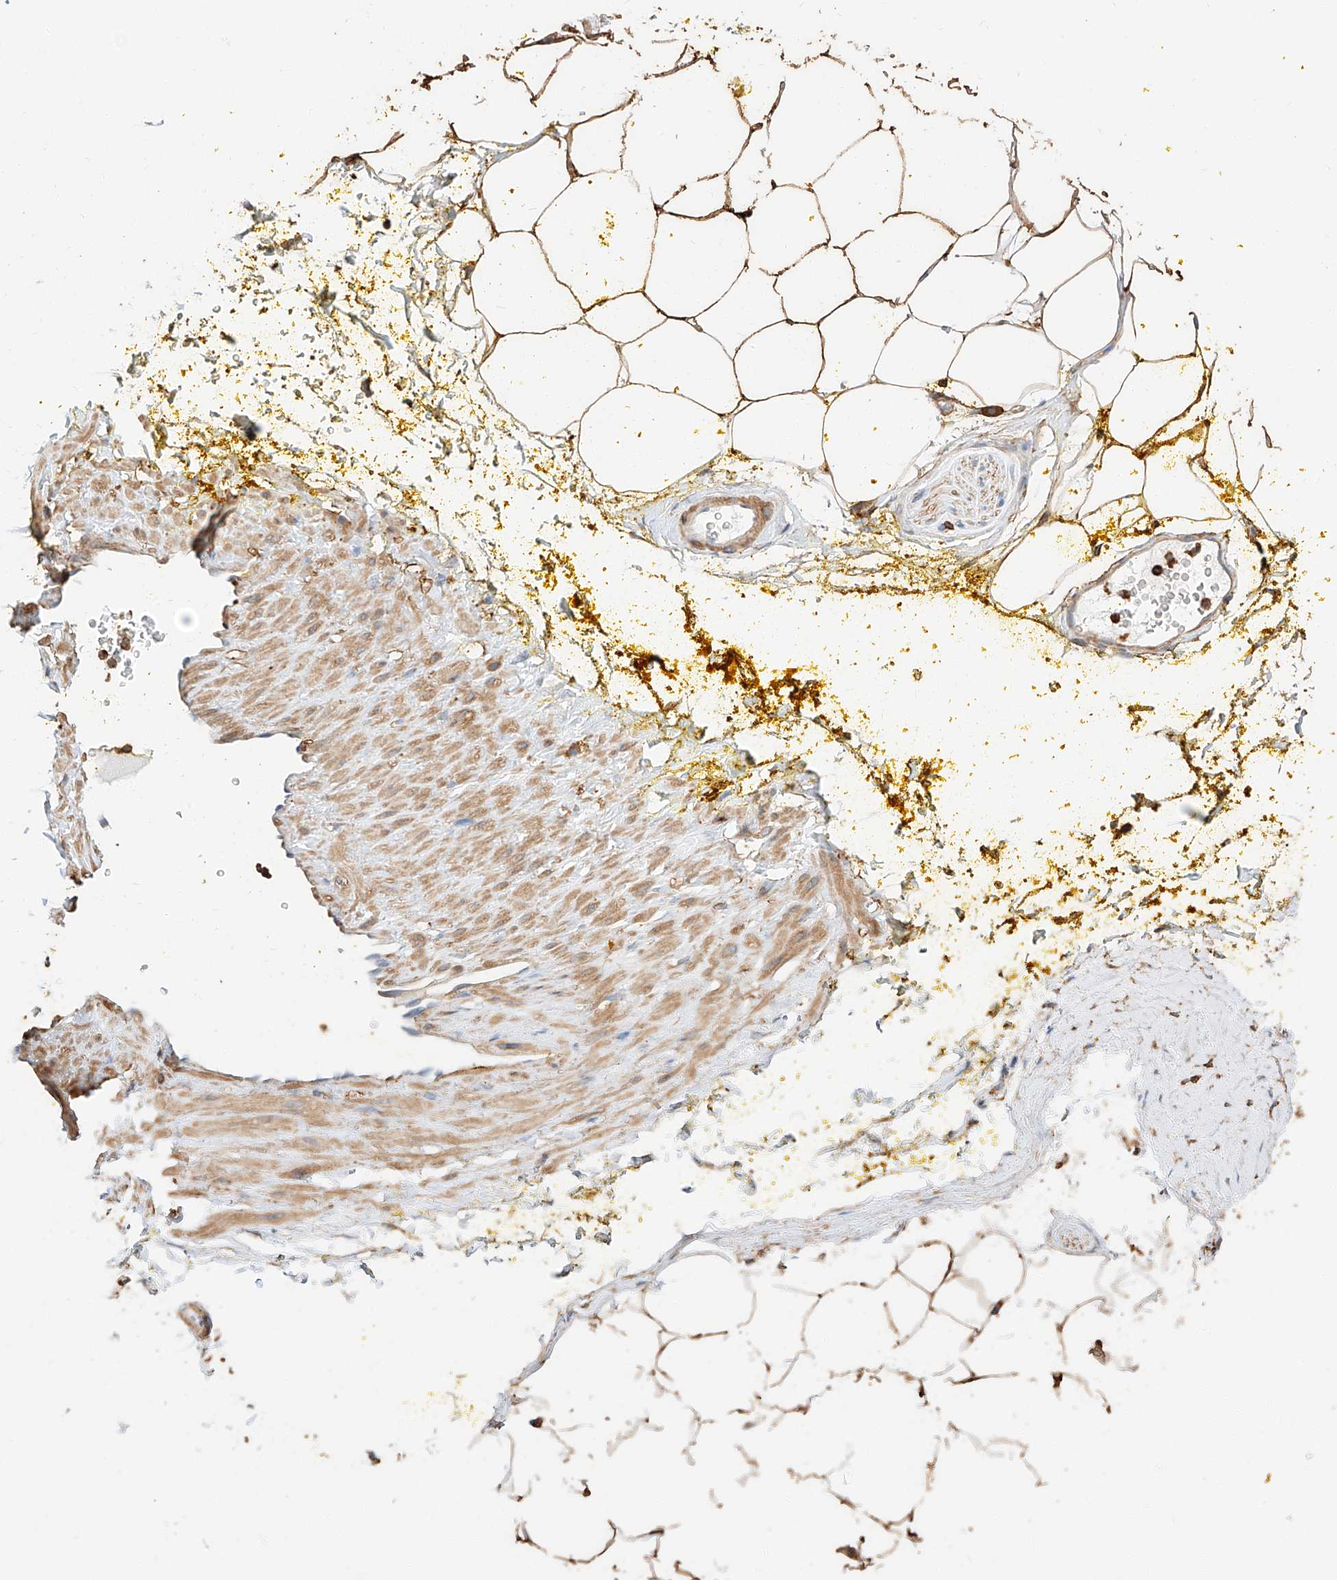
{"staining": {"intensity": "moderate", "quantity": "25%-75%", "location": "cytoplasmic/membranous"}, "tissue": "adipose tissue", "cell_type": "Adipocytes", "image_type": "normal", "snomed": [{"axis": "morphology", "description": "Normal tissue, NOS"}, {"axis": "morphology", "description": "Adenocarcinoma, Low grade"}, {"axis": "topography", "description": "Prostate"}, {"axis": "topography", "description": "Peripheral nerve tissue"}], "caption": "Protein staining shows moderate cytoplasmic/membranous expression in about 25%-75% of adipocytes in unremarkable adipose tissue.", "gene": "WFS1", "patient": {"sex": "male", "age": 63}}